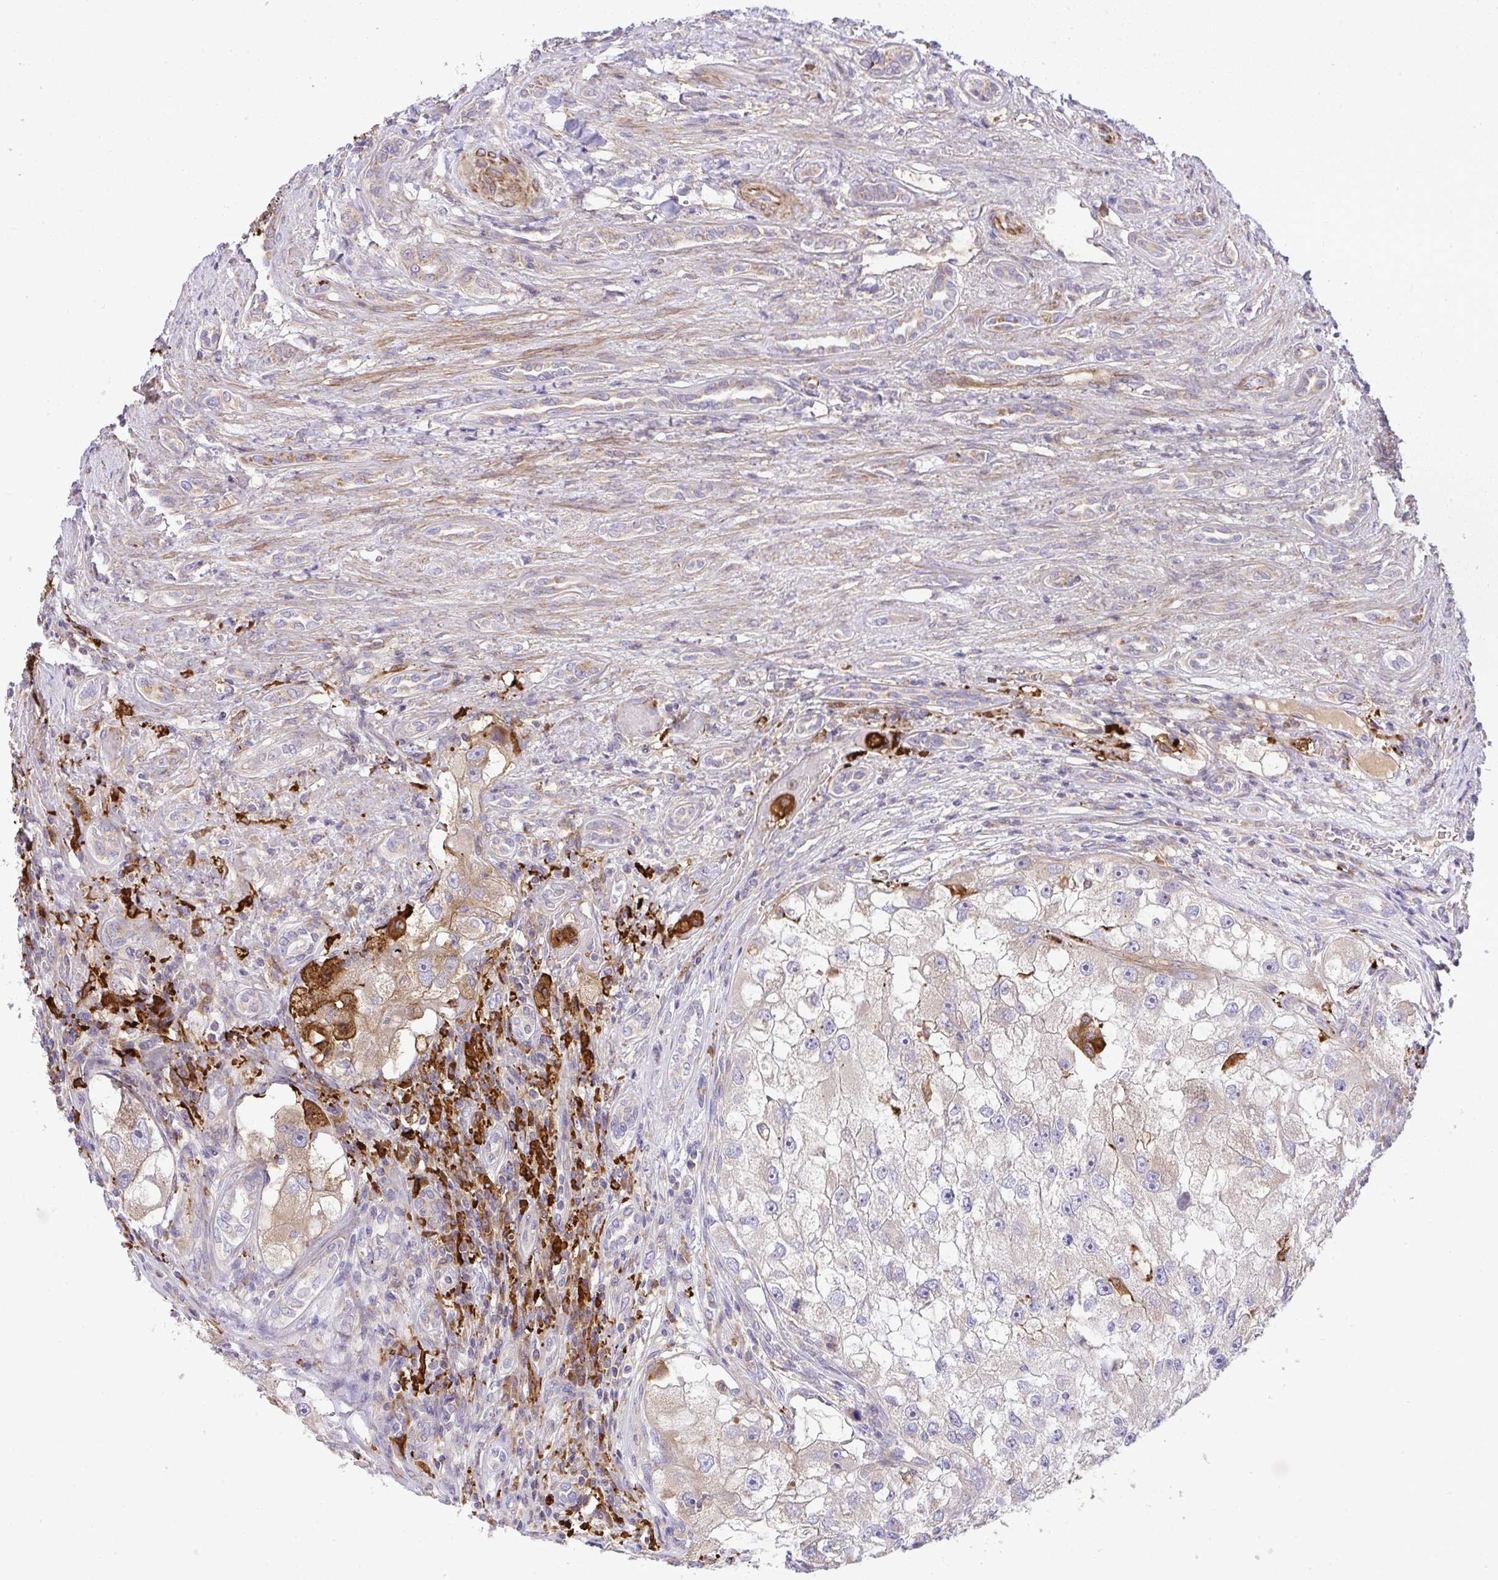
{"staining": {"intensity": "weak", "quantity": "25%-75%", "location": "cytoplasmic/membranous"}, "tissue": "renal cancer", "cell_type": "Tumor cells", "image_type": "cancer", "snomed": [{"axis": "morphology", "description": "Adenocarcinoma, NOS"}, {"axis": "topography", "description": "Kidney"}], "caption": "Human renal cancer (adenocarcinoma) stained with a protein marker shows weak staining in tumor cells.", "gene": "GRID2", "patient": {"sex": "male", "age": 63}}